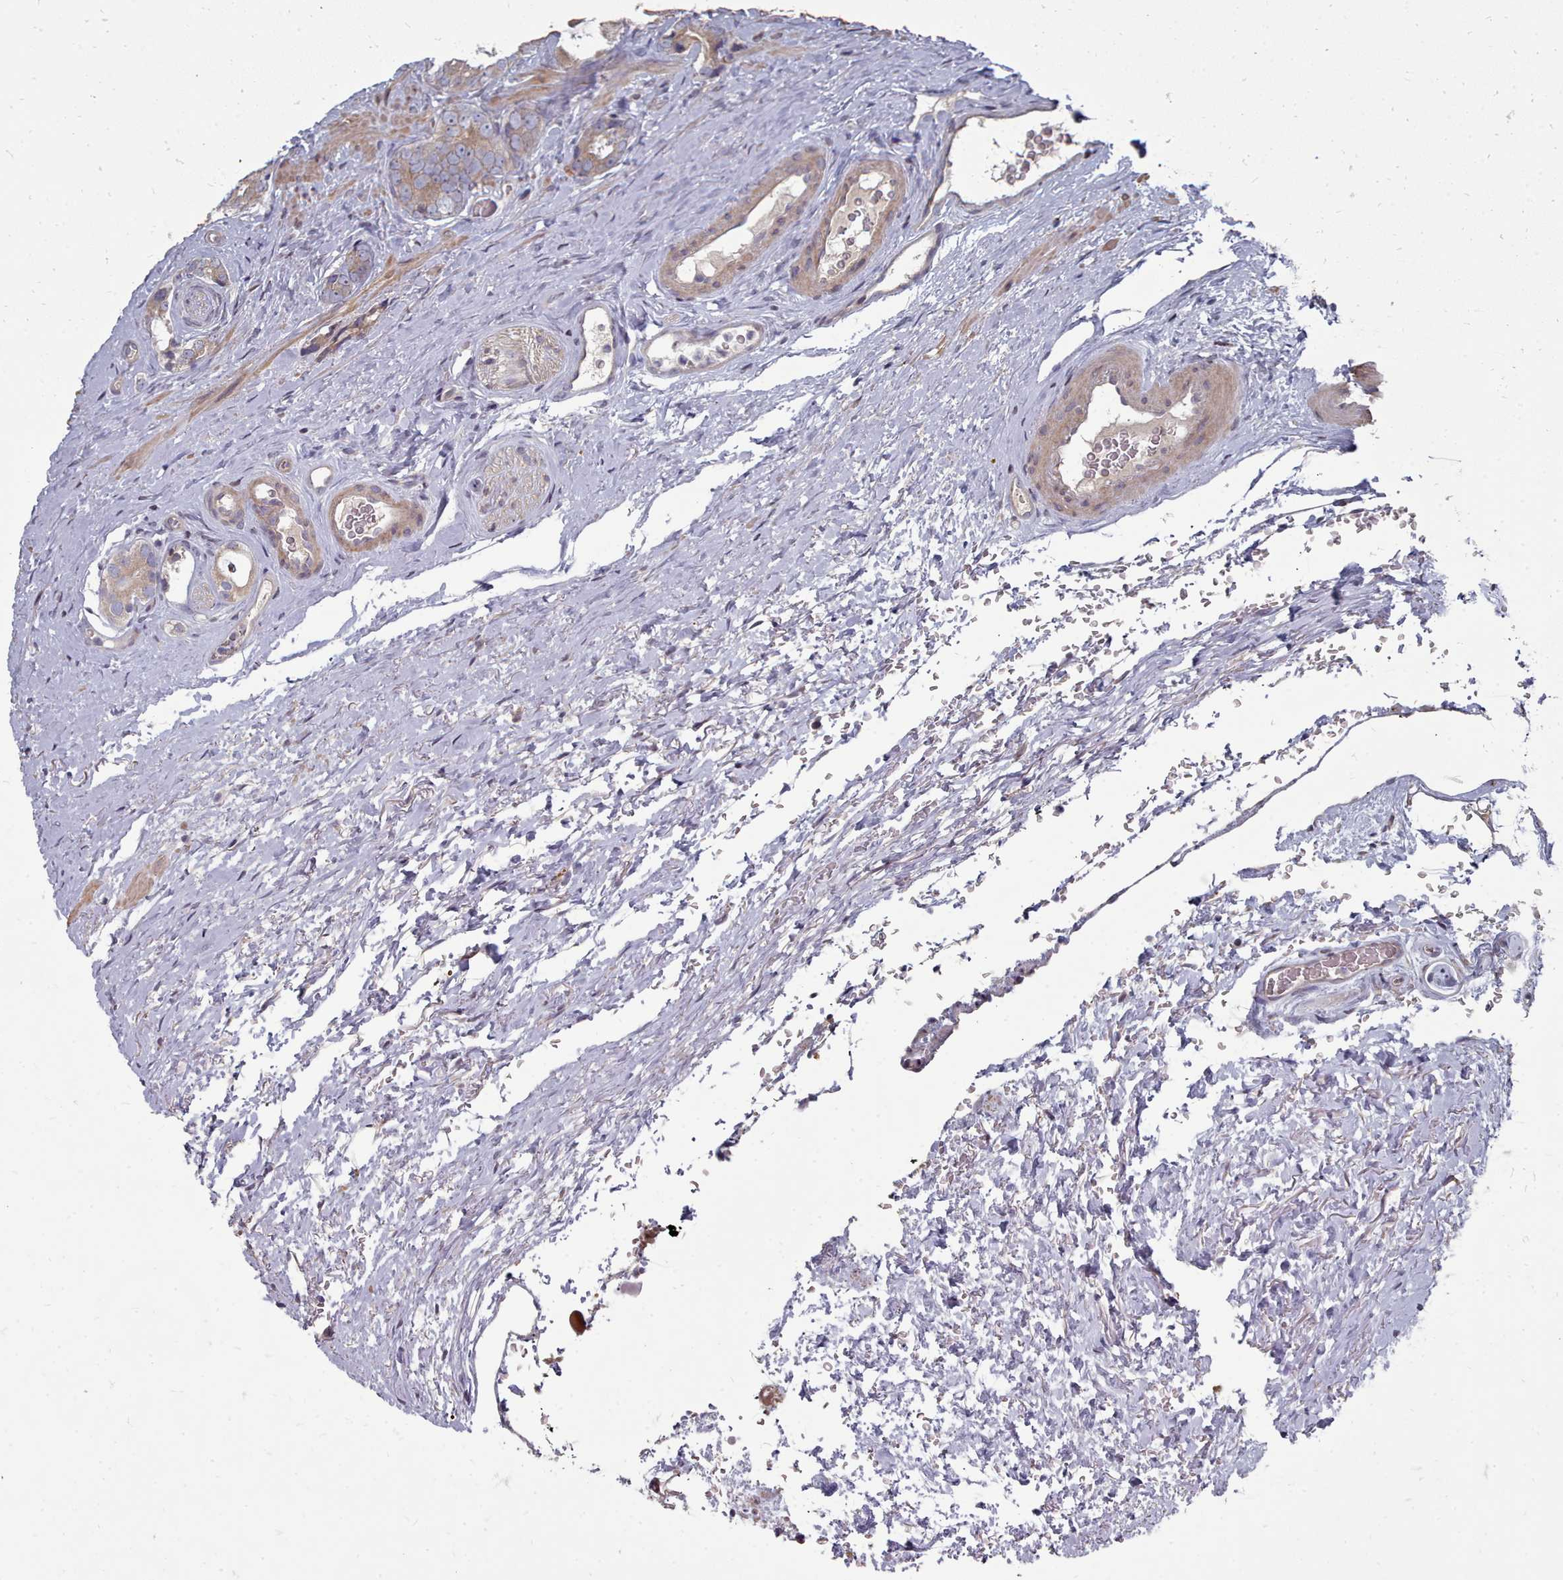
{"staining": {"intensity": "weak", "quantity": "25%-75%", "location": "cytoplasmic/membranous"}, "tissue": "prostate cancer", "cell_type": "Tumor cells", "image_type": "cancer", "snomed": [{"axis": "morphology", "description": "Adenocarcinoma, High grade"}, {"axis": "topography", "description": "Prostate"}], "caption": "Protein analysis of prostate cancer (adenocarcinoma (high-grade)) tissue exhibits weak cytoplasmic/membranous expression in about 25%-75% of tumor cells. (Brightfield microscopy of DAB IHC at high magnification).", "gene": "ACKR3", "patient": {"sex": "male", "age": 71}}